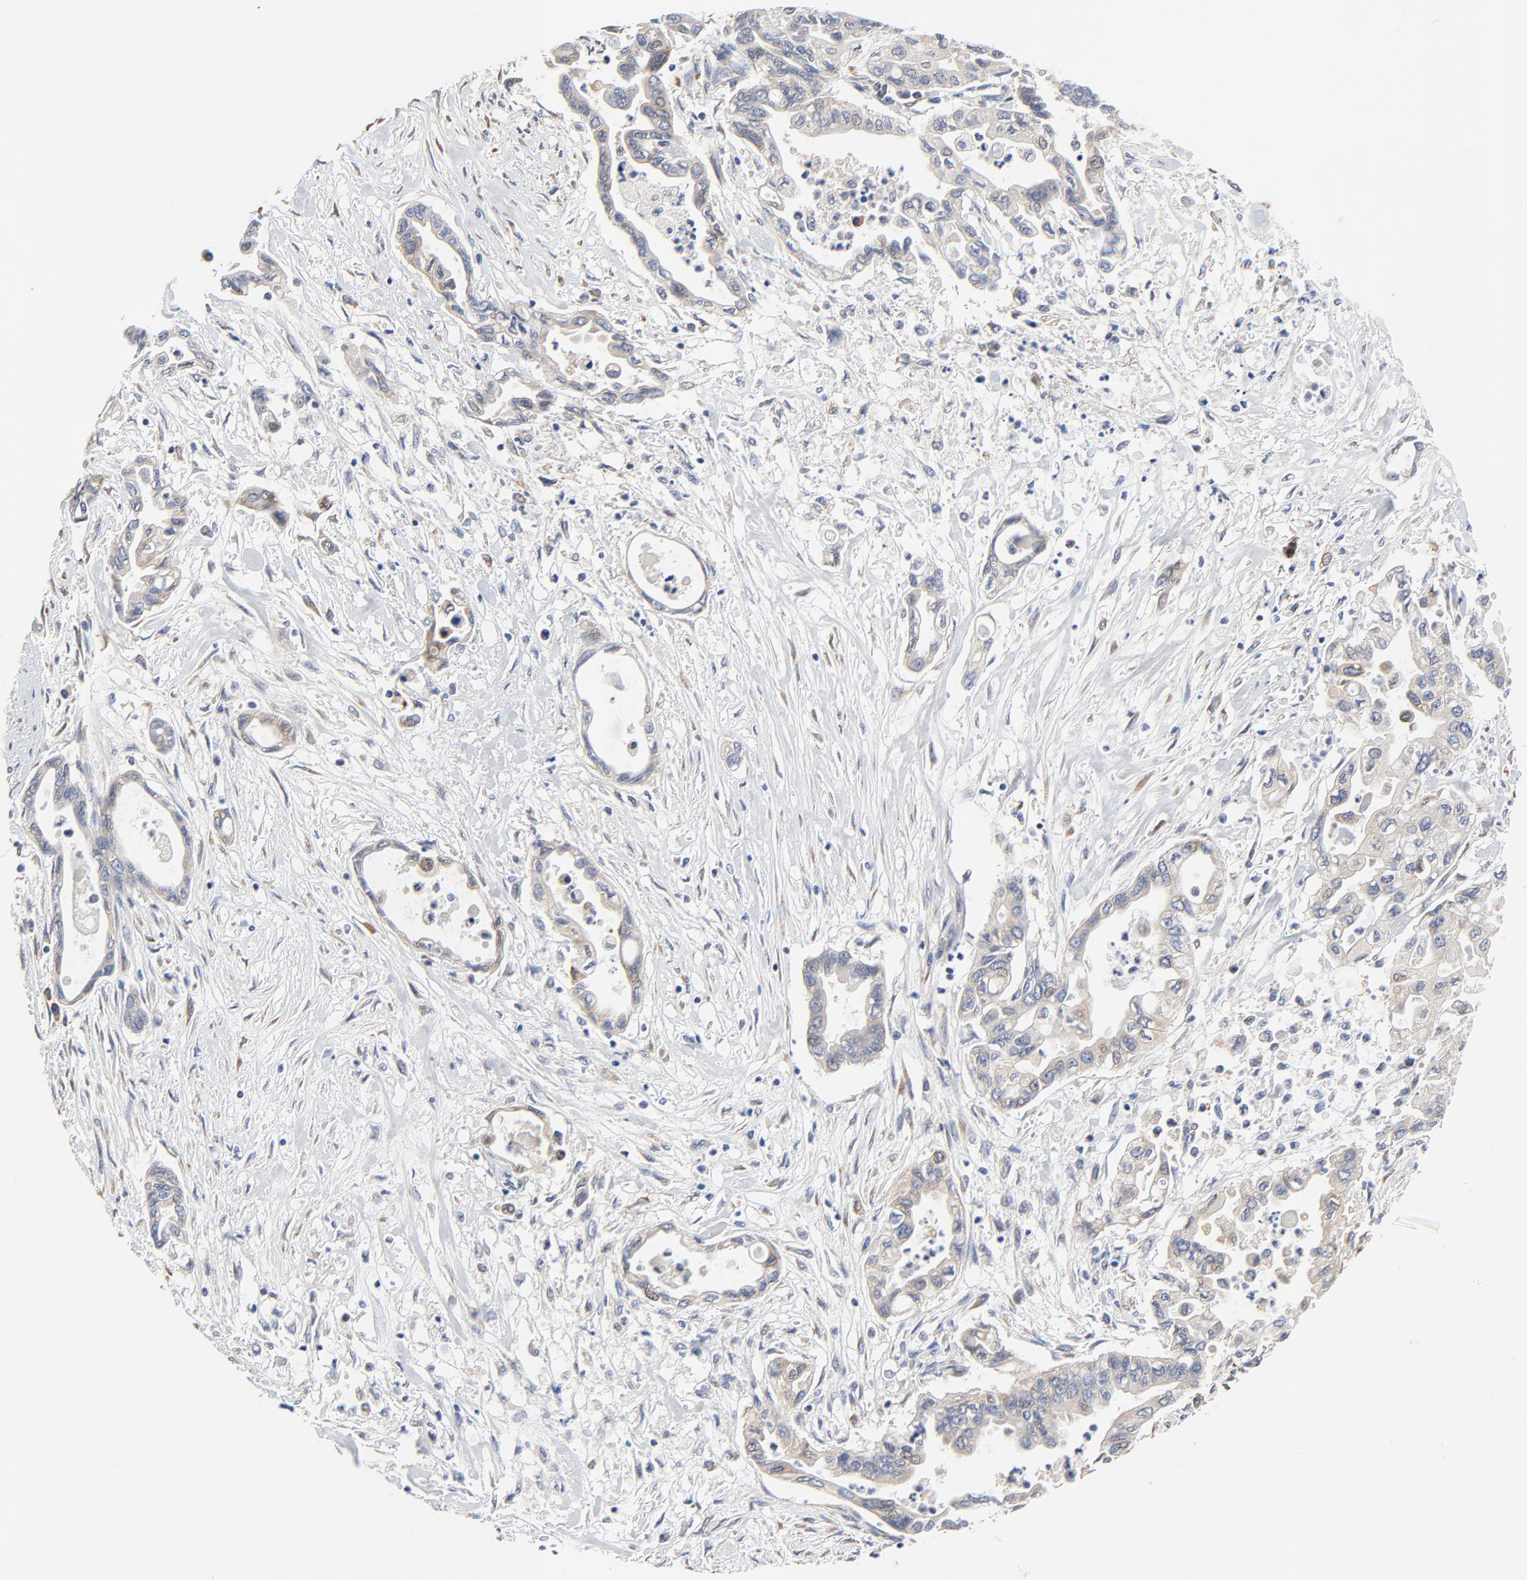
{"staining": {"intensity": "moderate", "quantity": "25%-75%", "location": "cytoplasmic/membranous"}, "tissue": "pancreatic cancer", "cell_type": "Tumor cells", "image_type": "cancer", "snomed": [{"axis": "morphology", "description": "Adenocarcinoma, NOS"}, {"axis": "topography", "description": "Pancreas"}], "caption": "This is a micrograph of immunohistochemistry staining of pancreatic cancer (adenocarcinoma), which shows moderate positivity in the cytoplasmic/membranous of tumor cells.", "gene": "VAV2", "patient": {"sex": "female", "age": 57}}